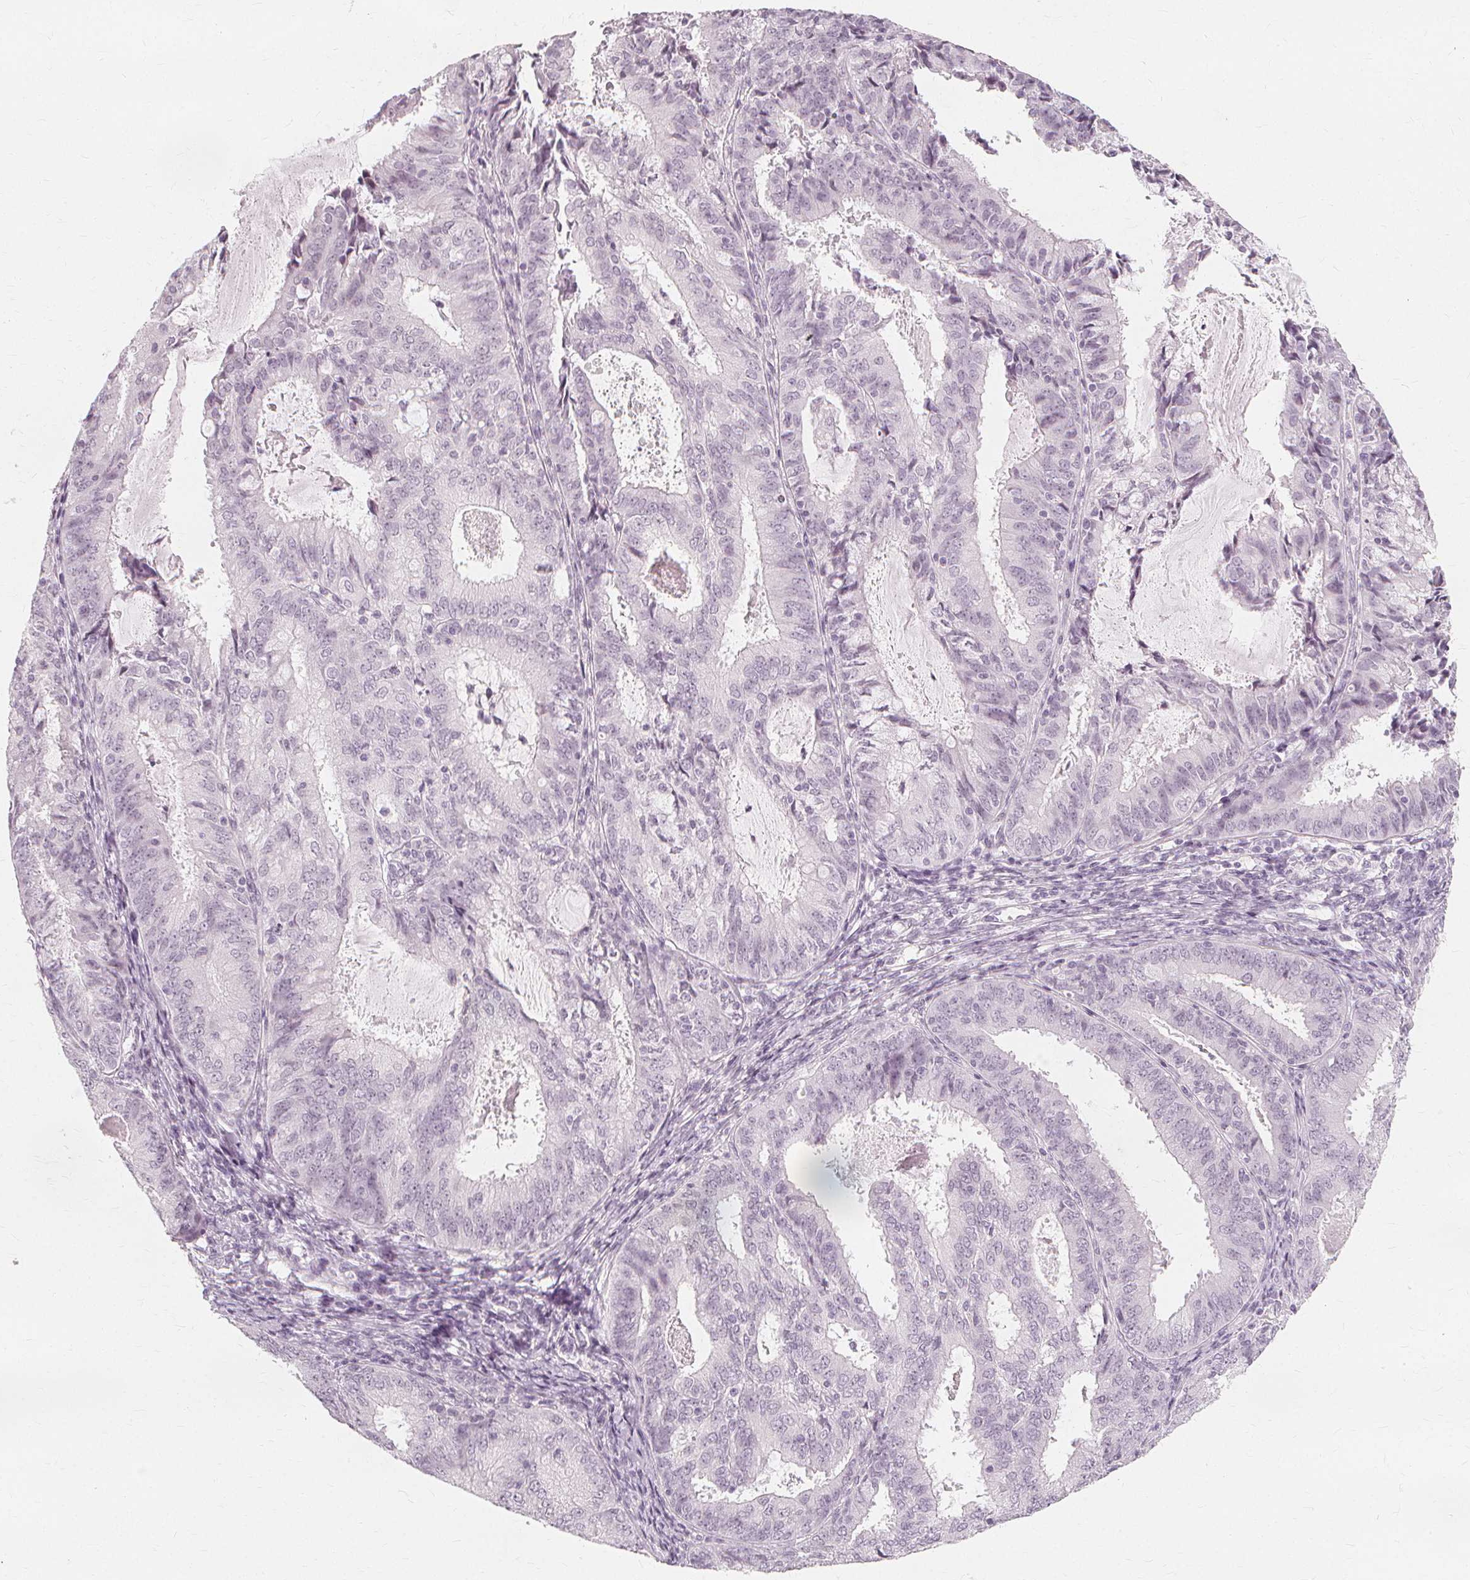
{"staining": {"intensity": "negative", "quantity": "none", "location": "none"}, "tissue": "endometrial cancer", "cell_type": "Tumor cells", "image_type": "cancer", "snomed": [{"axis": "morphology", "description": "Adenocarcinoma, NOS"}, {"axis": "topography", "description": "Endometrium"}], "caption": "Tumor cells are negative for protein expression in human adenocarcinoma (endometrial).", "gene": "NXPE1", "patient": {"sex": "female", "age": 57}}